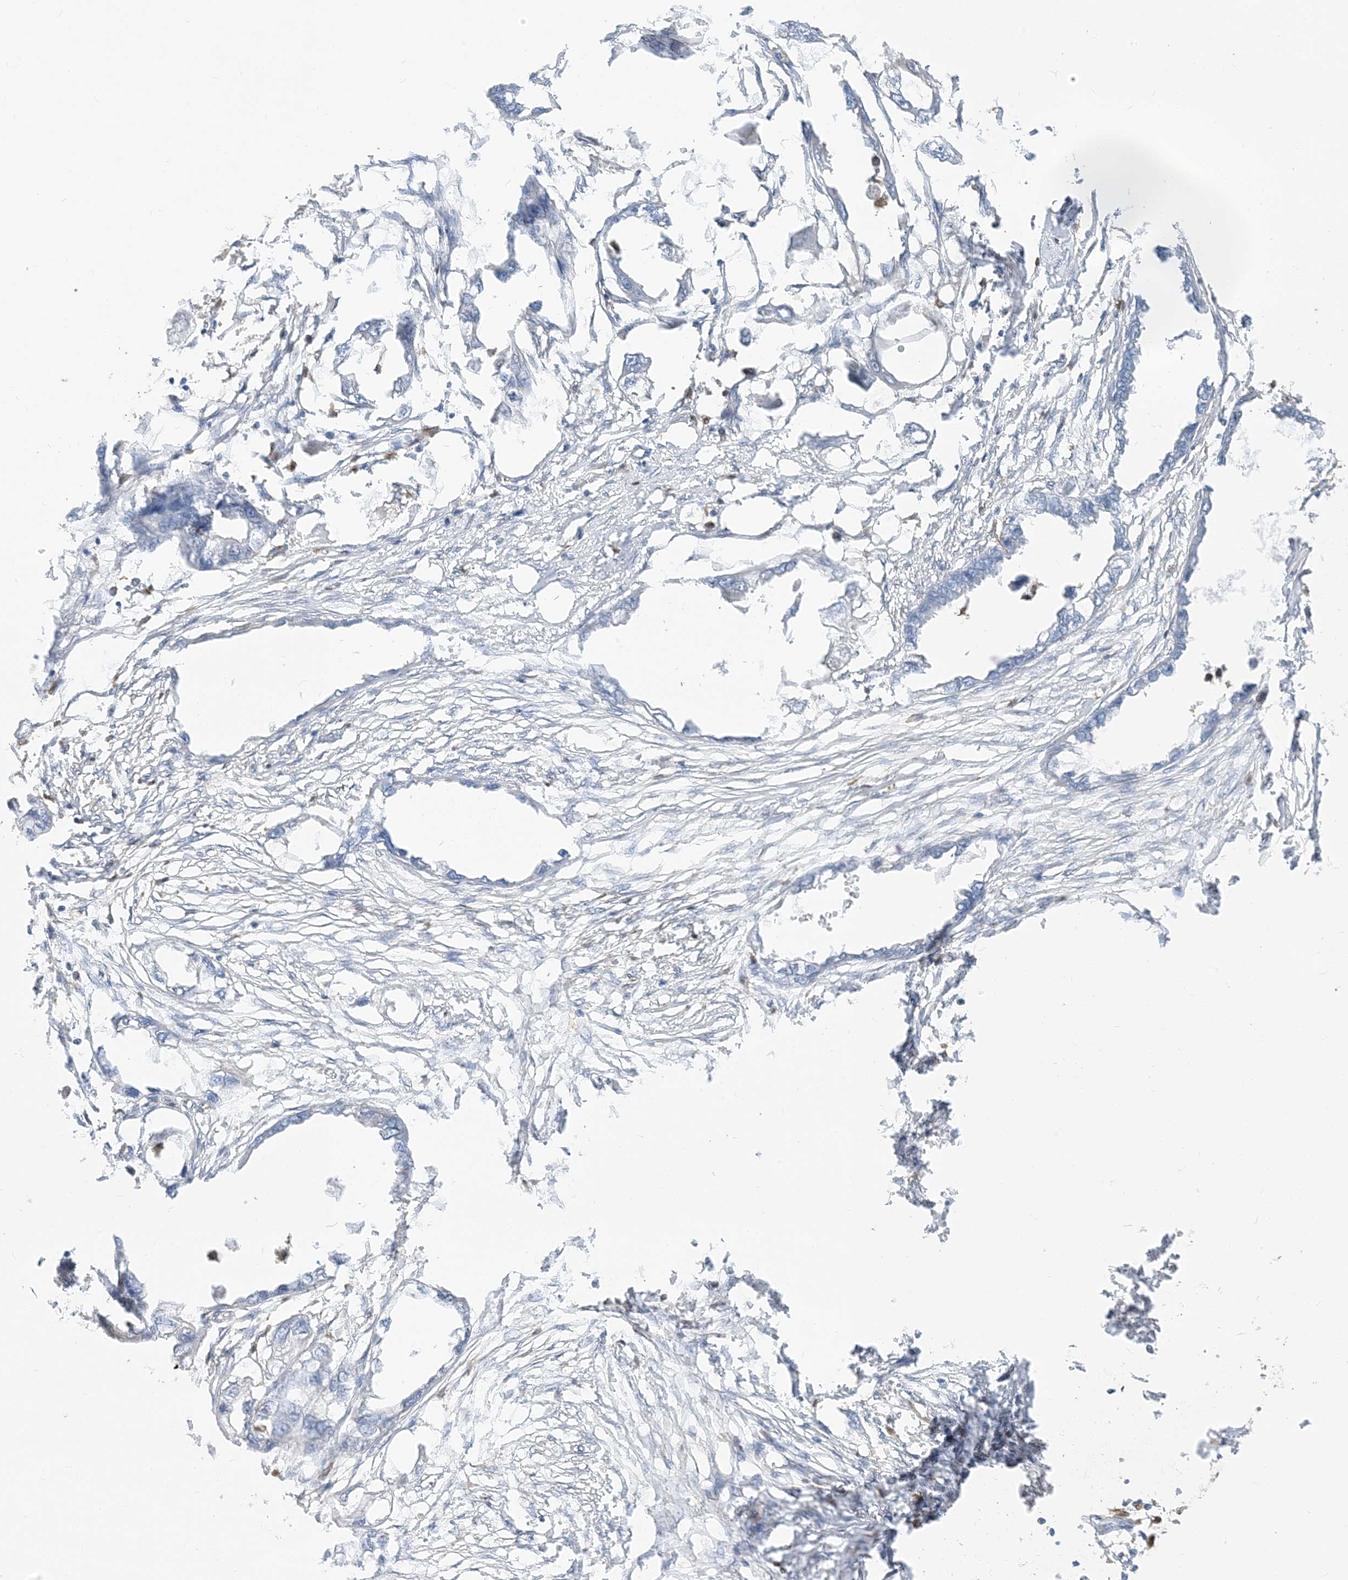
{"staining": {"intensity": "negative", "quantity": "none", "location": "none"}, "tissue": "endometrial cancer", "cell_type": "Tumor cells", "image_type": "cancer", "snomed": [{"axis": "morphology", "description": "Adenocarcinoma, NOS"}, {"axis": "morphology", "description": "Adenocarcinoma, metastatic, NOS"}, {"axis": "topography", "description": "Adipose tissue"}, {"axis": "topography", "description": "Endometrium"}], "caption": "The immunohistochemistry (IHC) micrograph has no significant expression in tumor cells of adenocarcinoma (endometrial) tissue.", "gene": "NAGK", "patient": {"sex": "female", "age": 67}}